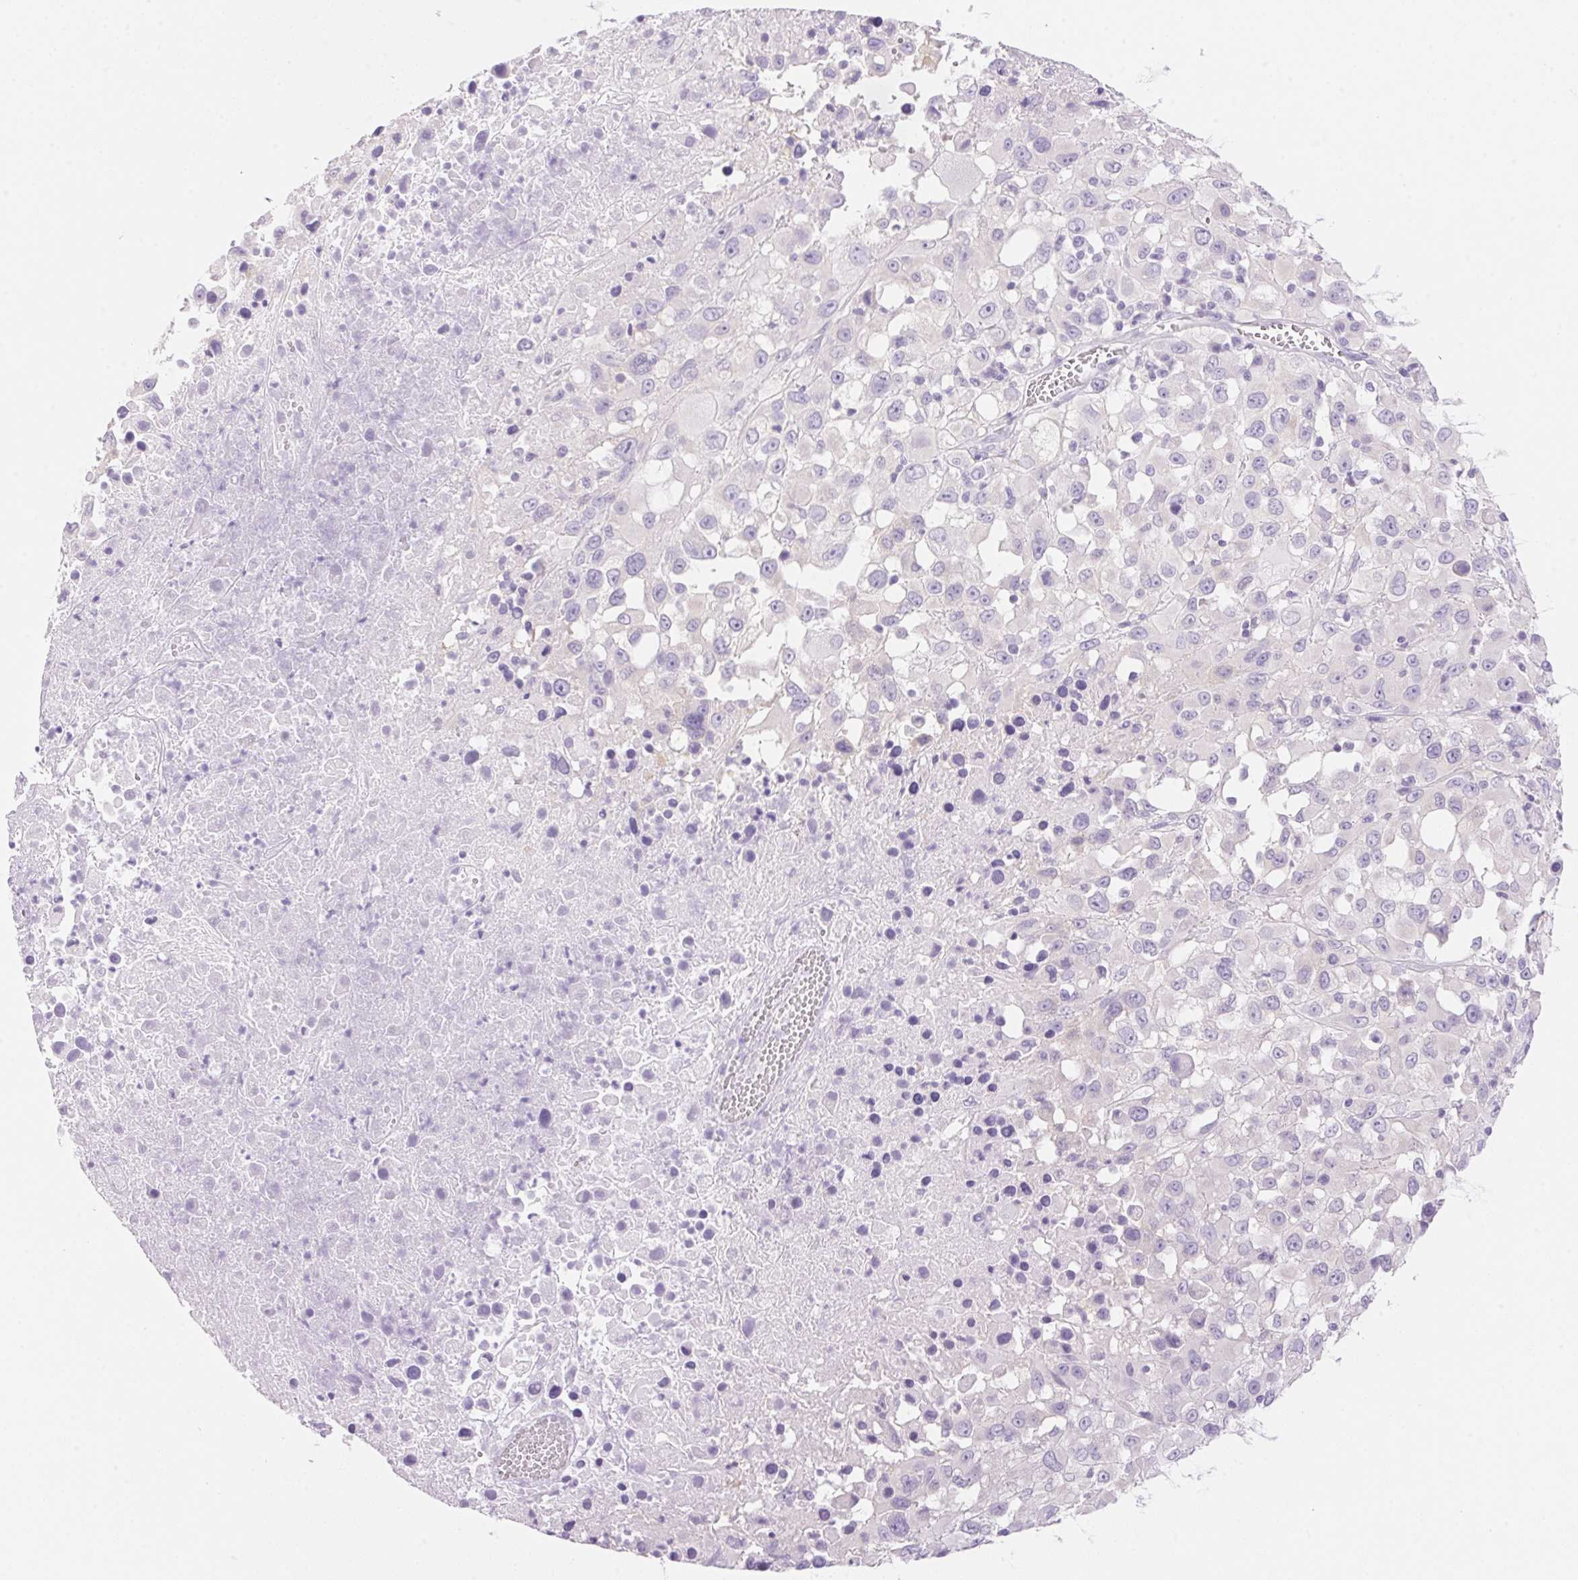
{"staining": {"intensity": "negative", "quantity": "none", "location": "none"}, "tissue": "melanoma", "cell_type": "Tumor cells", "image_type": "cancer", "snomed": [{"axis": "morphology", "description": "Malignant melanoma, Metastatic site"}, {"axis": "topography", "description": "Soft tissue"}], "caption": "A photomicrograph of malignant melanoma (metastatic site) stained for a protein exhibits no brown staining in tumor cells.", "gene": "DHCR24", "patient": {"sex": "male", "age": 50}}